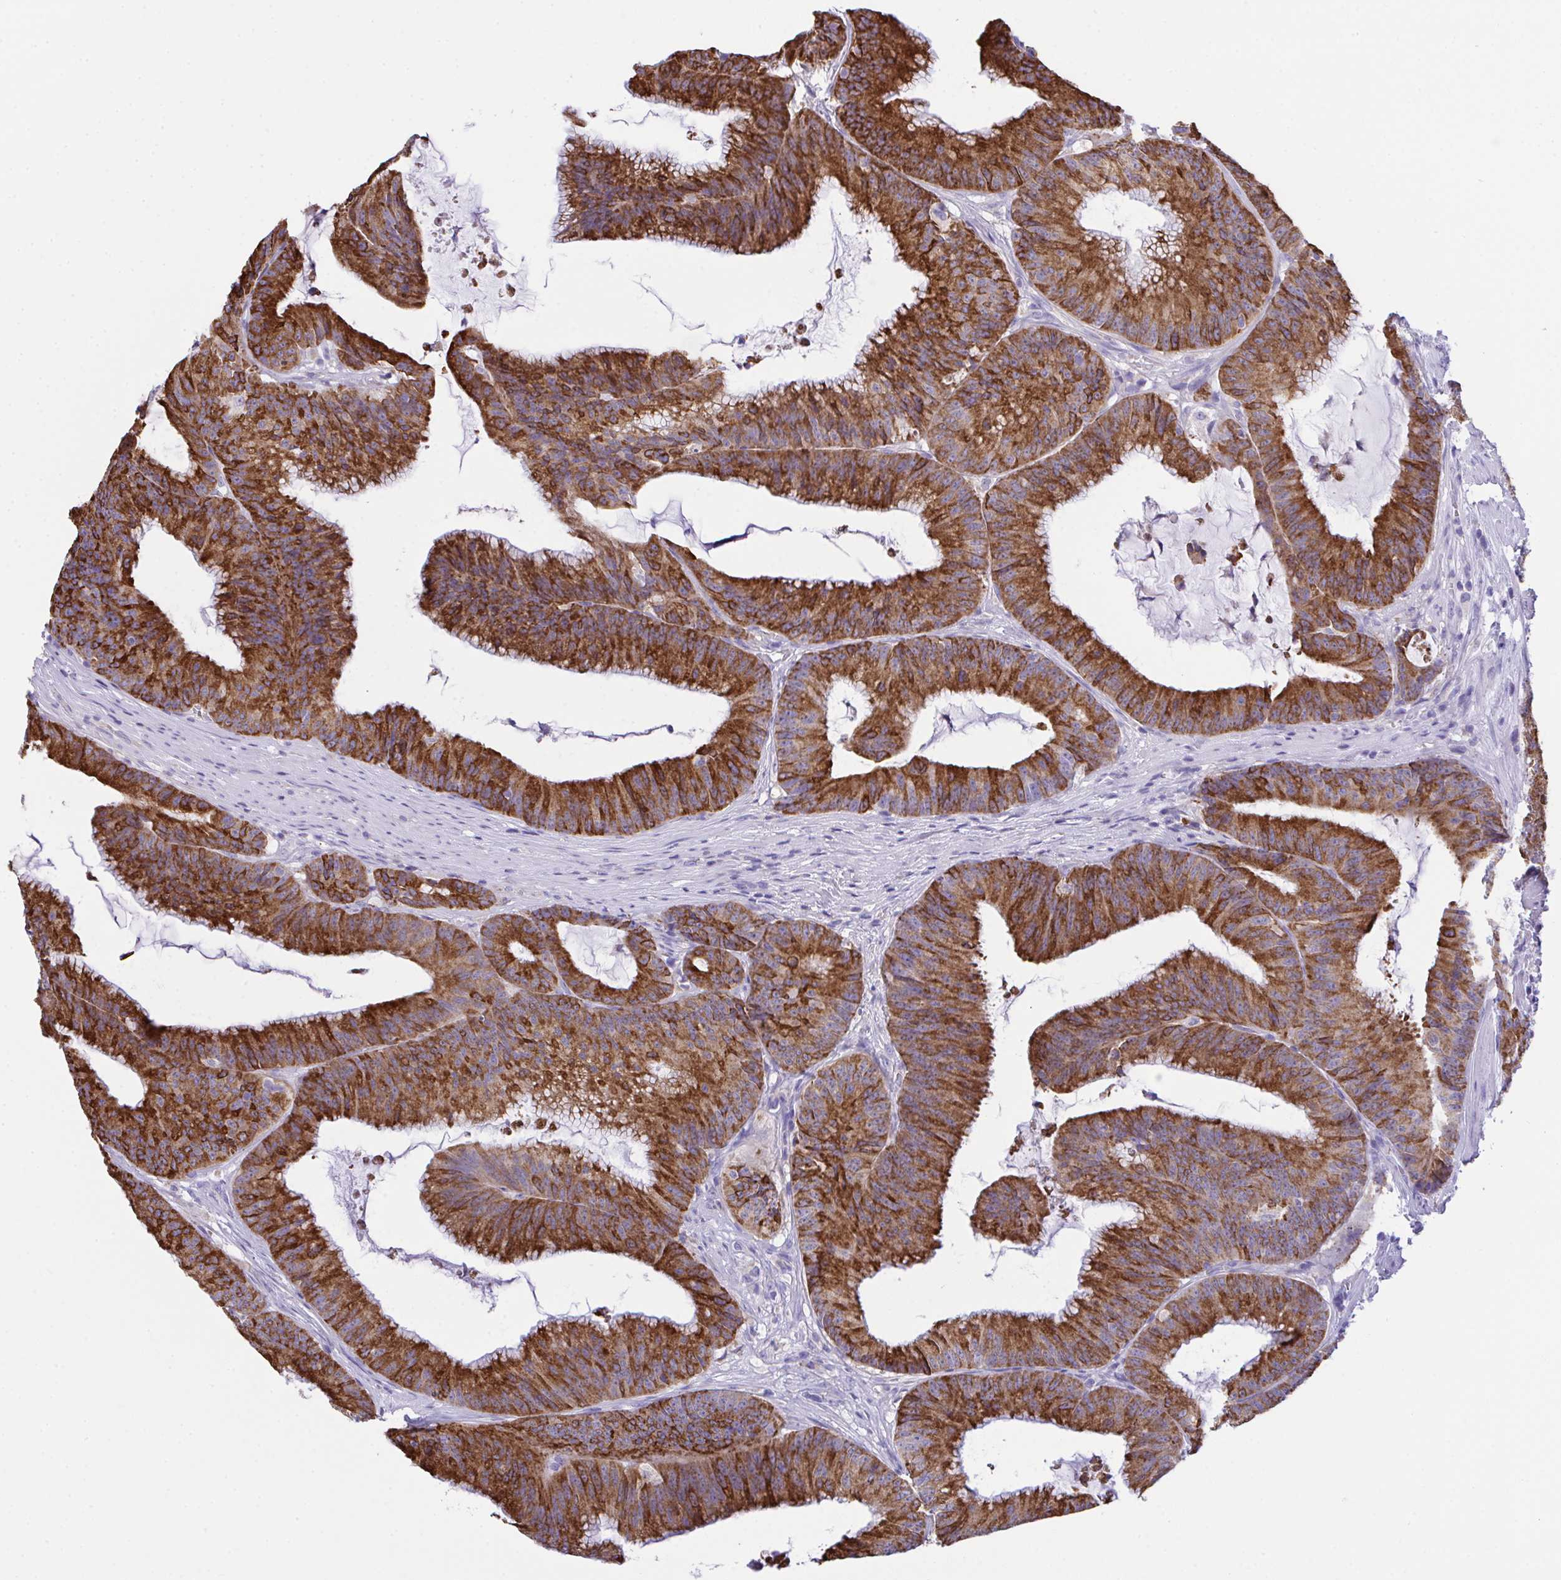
{"staining": {"intensity": "strong", "quantity": "25%-75%", "location": "cytoplasmic/membranous"}, "tissue": "colorectal cancer", "cell_type": "Tumor cells", "image_type": "cancer", "snomed": [{"axis": "morphology", "description": "Adenocarcinoma, NOS"}, {"axis": "topography", "description": "Colon"}], "caption": "Immunohistochemistry (IHC) staining of colorectal cancer, which exhibits high levels of strong cytoplasmic/membranous staining in about 25%-75% of tumor cells indicating strong cytoplasmic/membranous protein expression. The staining was performed using DAB (3,3'-diaminobenzidine) (brown) for protein detection and nuclei were counterstained in hematoxylin (blue).", "gene": "NLRP8", "patient": {"sex": "female", "age": 78}}